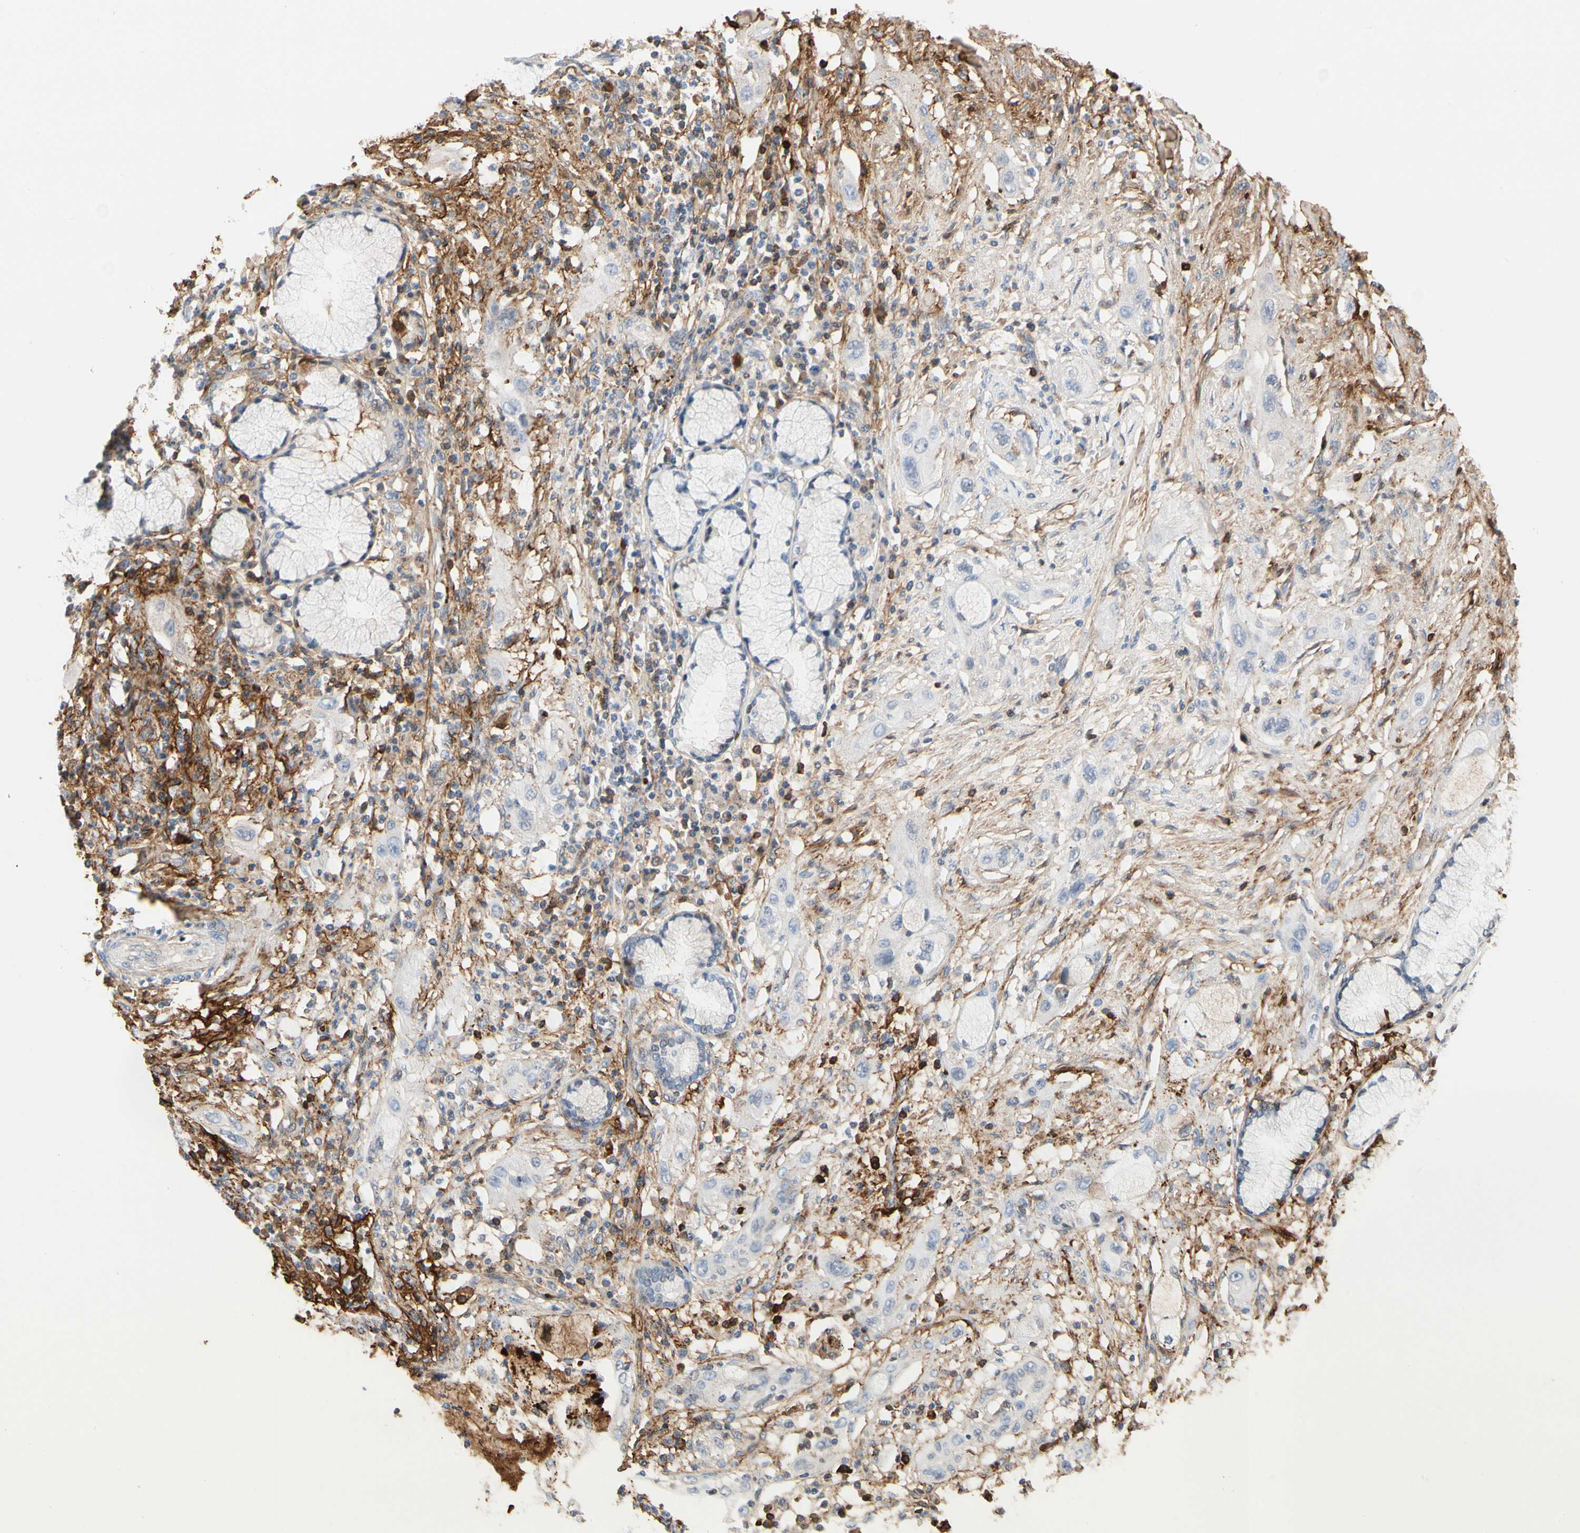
{"staining": {"intensity": "negative", "quantity": "none", "location": "none"}, "tissue": "lung cancer", "cell_type": "Tumor cells", "image_type": "cancer", "snomed": [{"axis": "morphology", "description": "Squamous cell carcinoma, NOS"}, {"axis": "topography", "description": "Lung"}], "caption": "This is a histopathology image of immunohistochemistry staining of squamous cell carcinoma (lung), which shows no staining in tumor cells.", "gene": "FGB", "patient": {"sex": "female", "age": 47}}